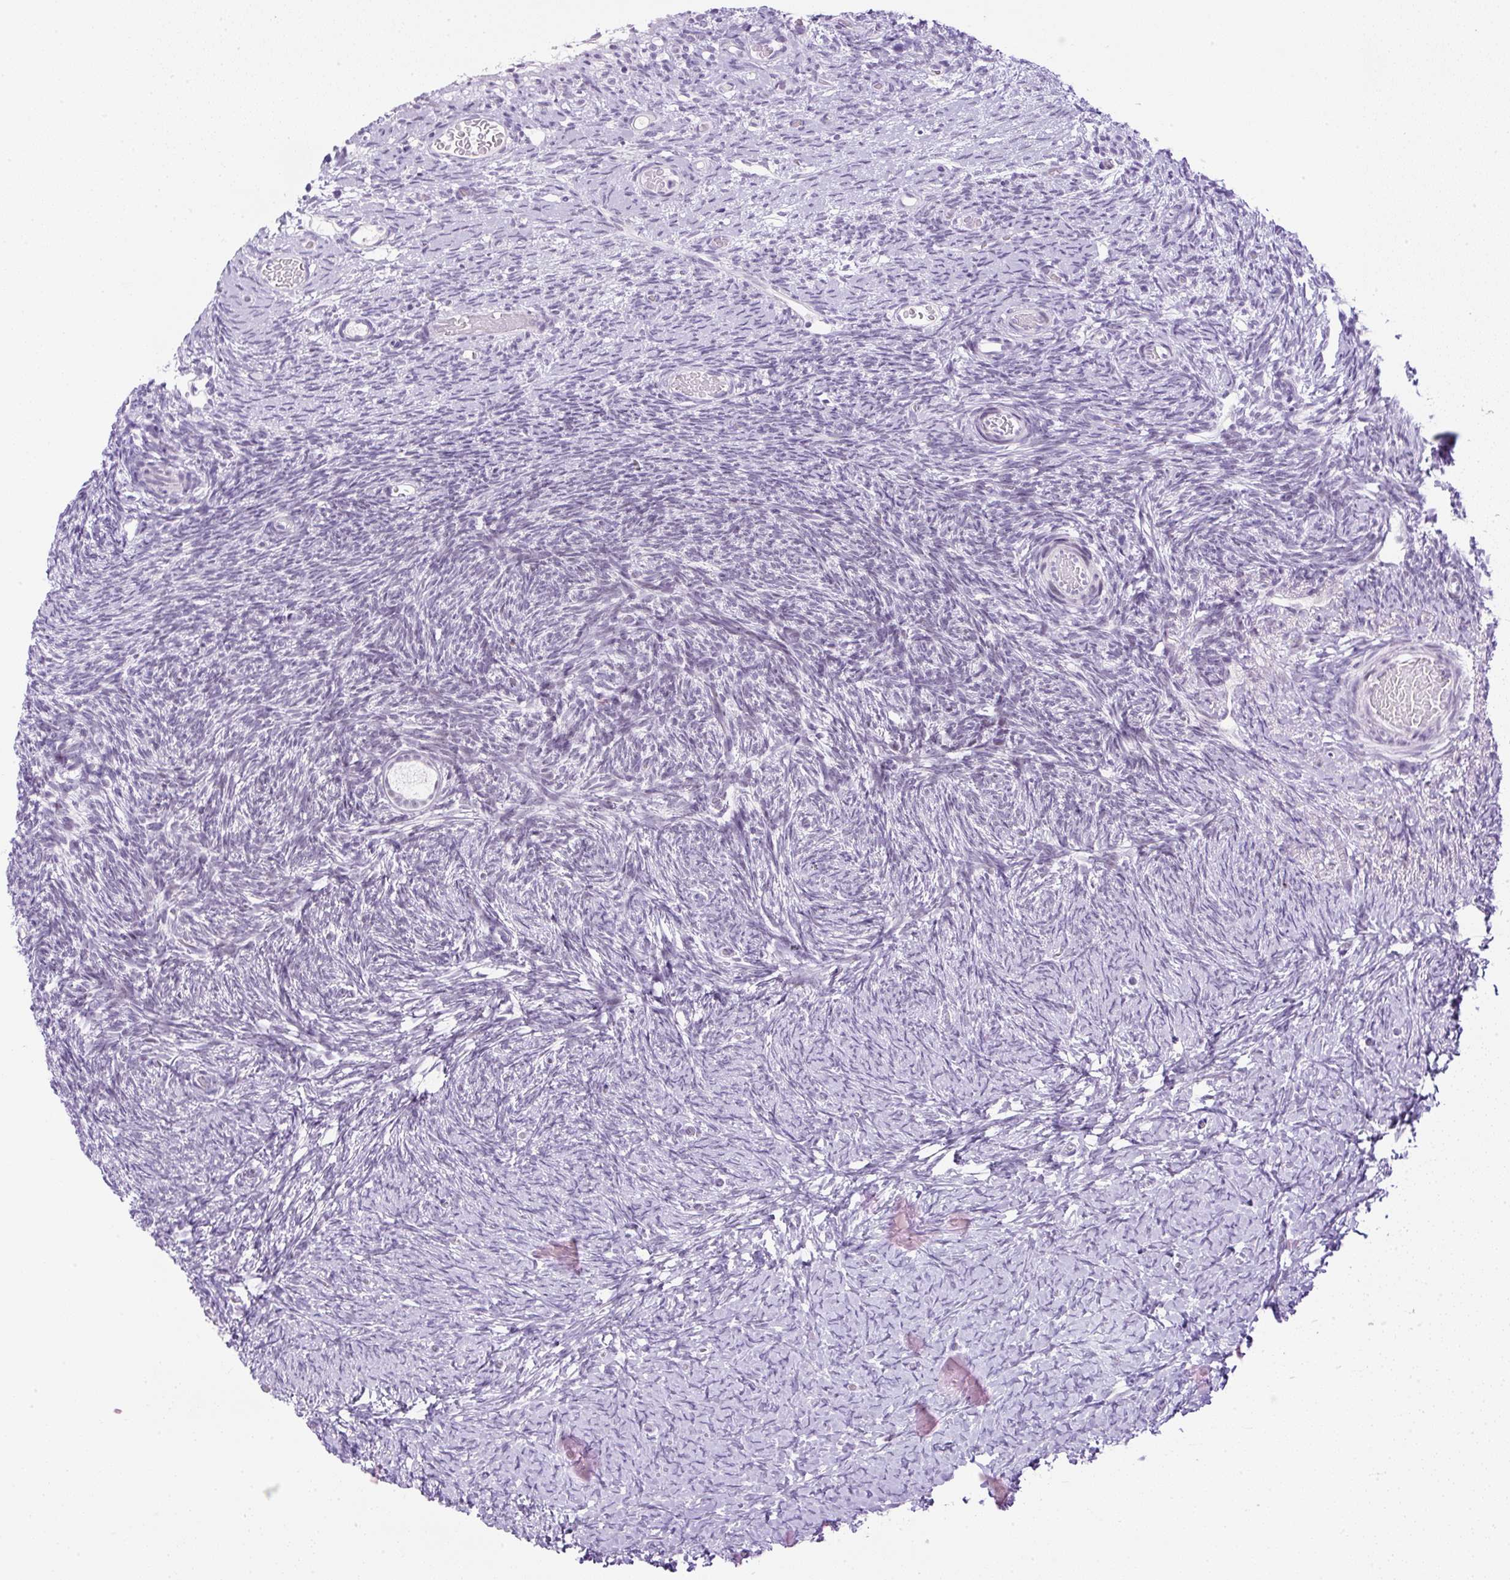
{"staining": {"intensity": "negative", "quantity": "none", "location": "none"}, "tissue": "ovary", "cell_type": "Follicle cells", "image_type": "normal", "snomed": [{"axis": "morphology", "description": "Normal tissue, NOS"}, {"axis": "topography", "description": "Ovary"}], "caption": "DAB (3,3'-diaminobenzidine) immunohistochemical staining of unremarkable ovary shows no significant expression in follicle cells.", "gene": "RHBDD2", "patient": {"sex": "female", "age": 39}}